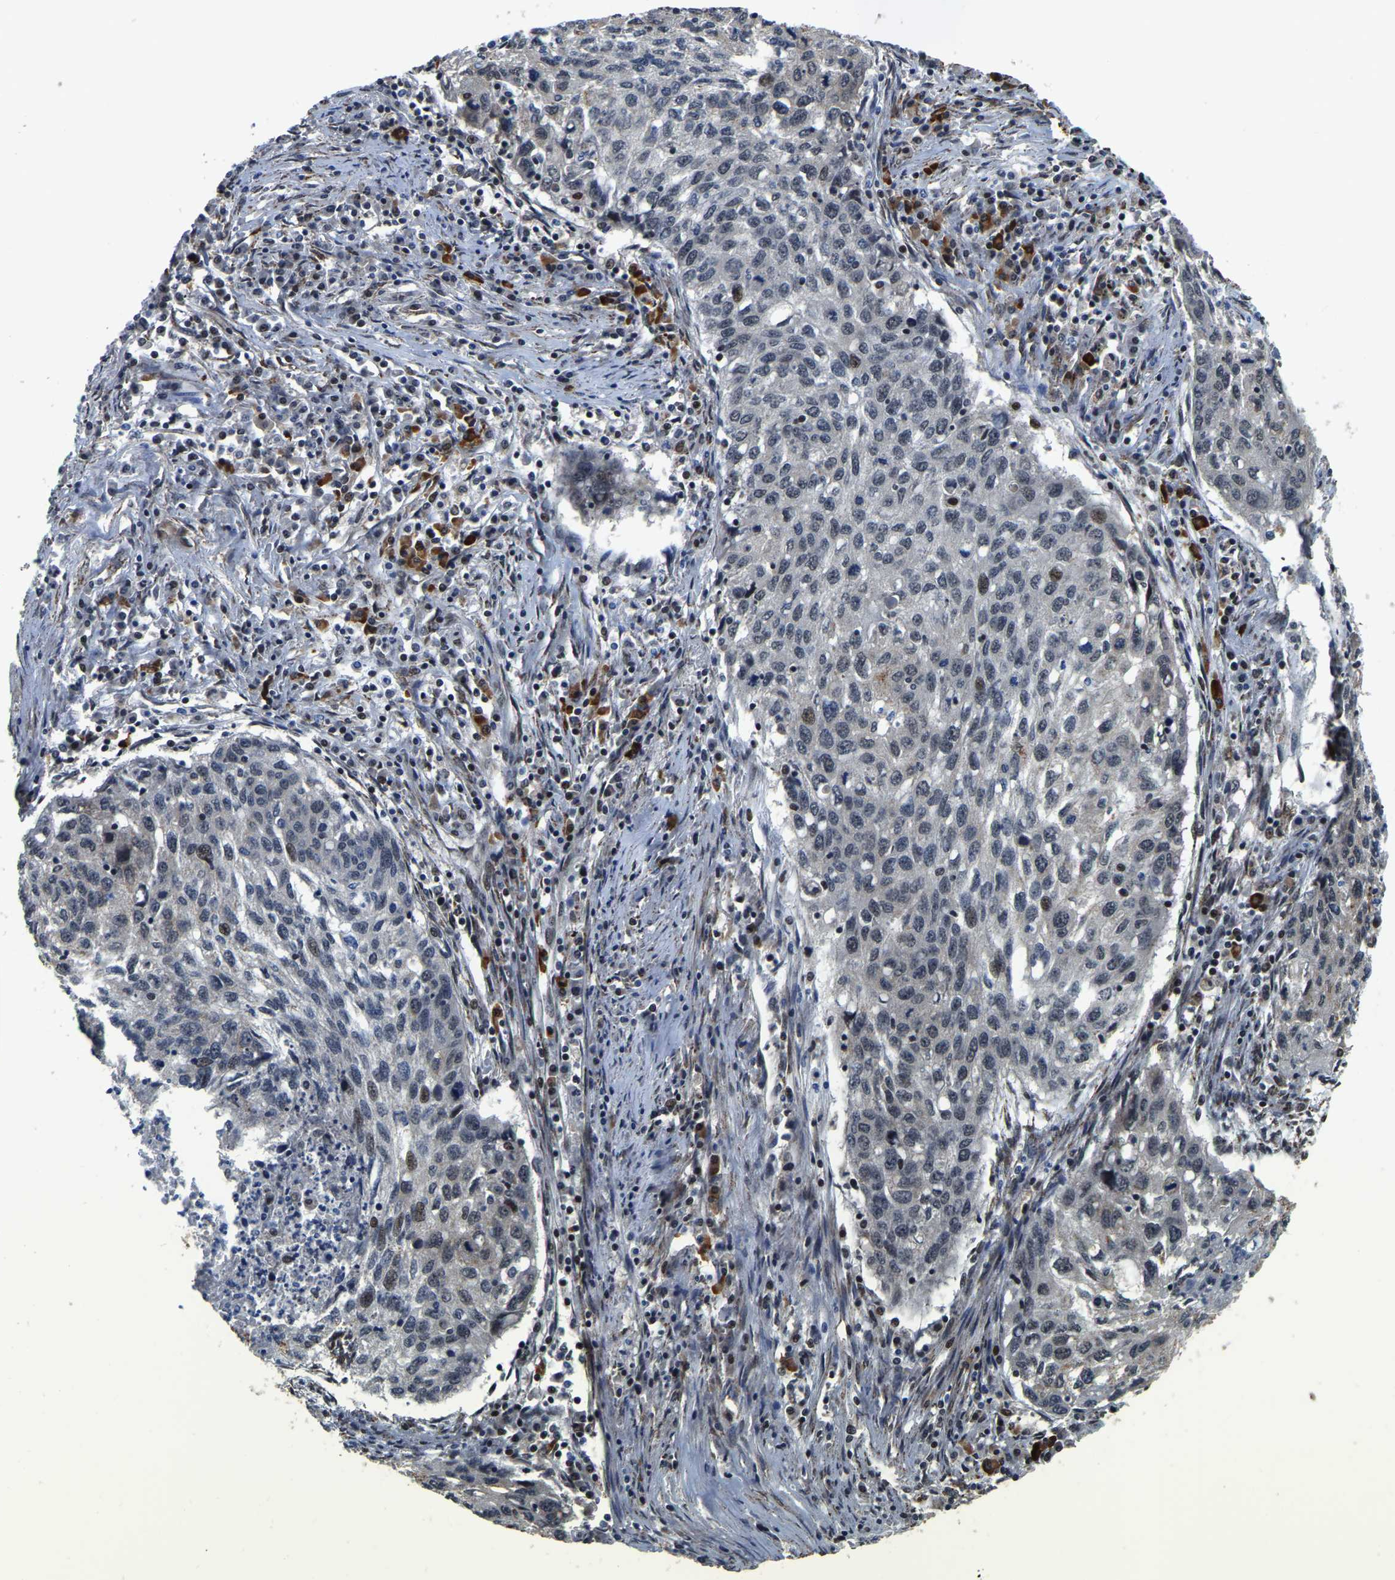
{"staining": {"intensity": "weak", "quantity": "<25%", "location": "nuclear"}, "tissue": "lung cancer", "cell_type": "Tumor cells", "image_type": "cancer", "snomed": [{"axis": "morphology", "description": "Squamous cell carcinoma, NOS"}, {"axis": "topography", "description": "Lung"}], "caption": "There is no significant expression in tumor cells of lung cancer.", "gene": "CIAO1", "patient": {"sex": "female", "age": 63}}